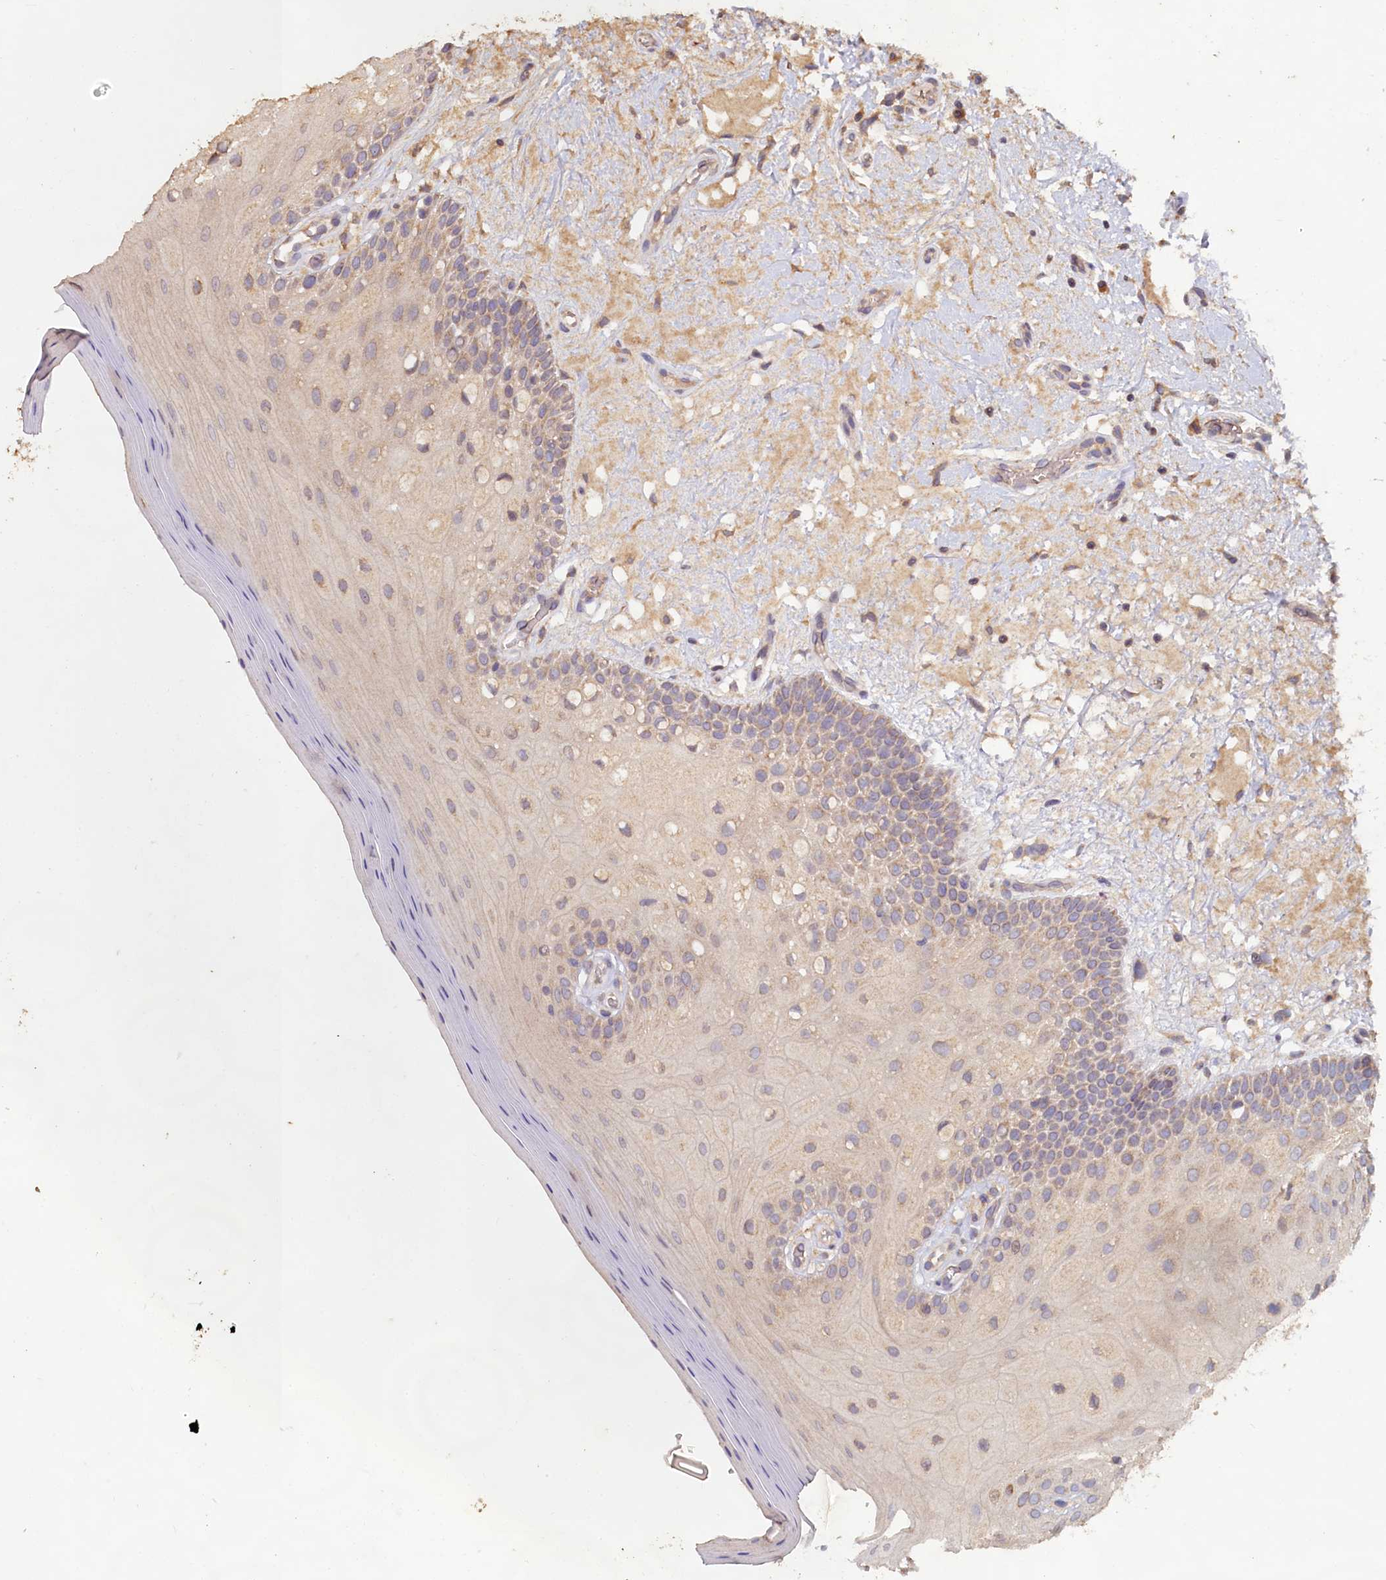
{"staining": {"intensity": "weak", "quantity": "<25%", "location": "cytoplasmic/membranous"}, "tissue": "oral mucosa", "cell_type": "Squamous epithelial cells", "image_type": "normal", "snomed": [{"axis": "morphology", "description": "Normal tissue, NOS"}, {"axis": "topography", "description": "Oral tissue"}, {"axis": "topography", "description": "Tounge, NOS"}], "caption": "Human oral mucosa stained for a protein using immunohistochemistry (IHC) shows no staining in squamous epithelial cells.", "gene": "FUNDC1", "patient": {"sex": "male", "age": 47}}